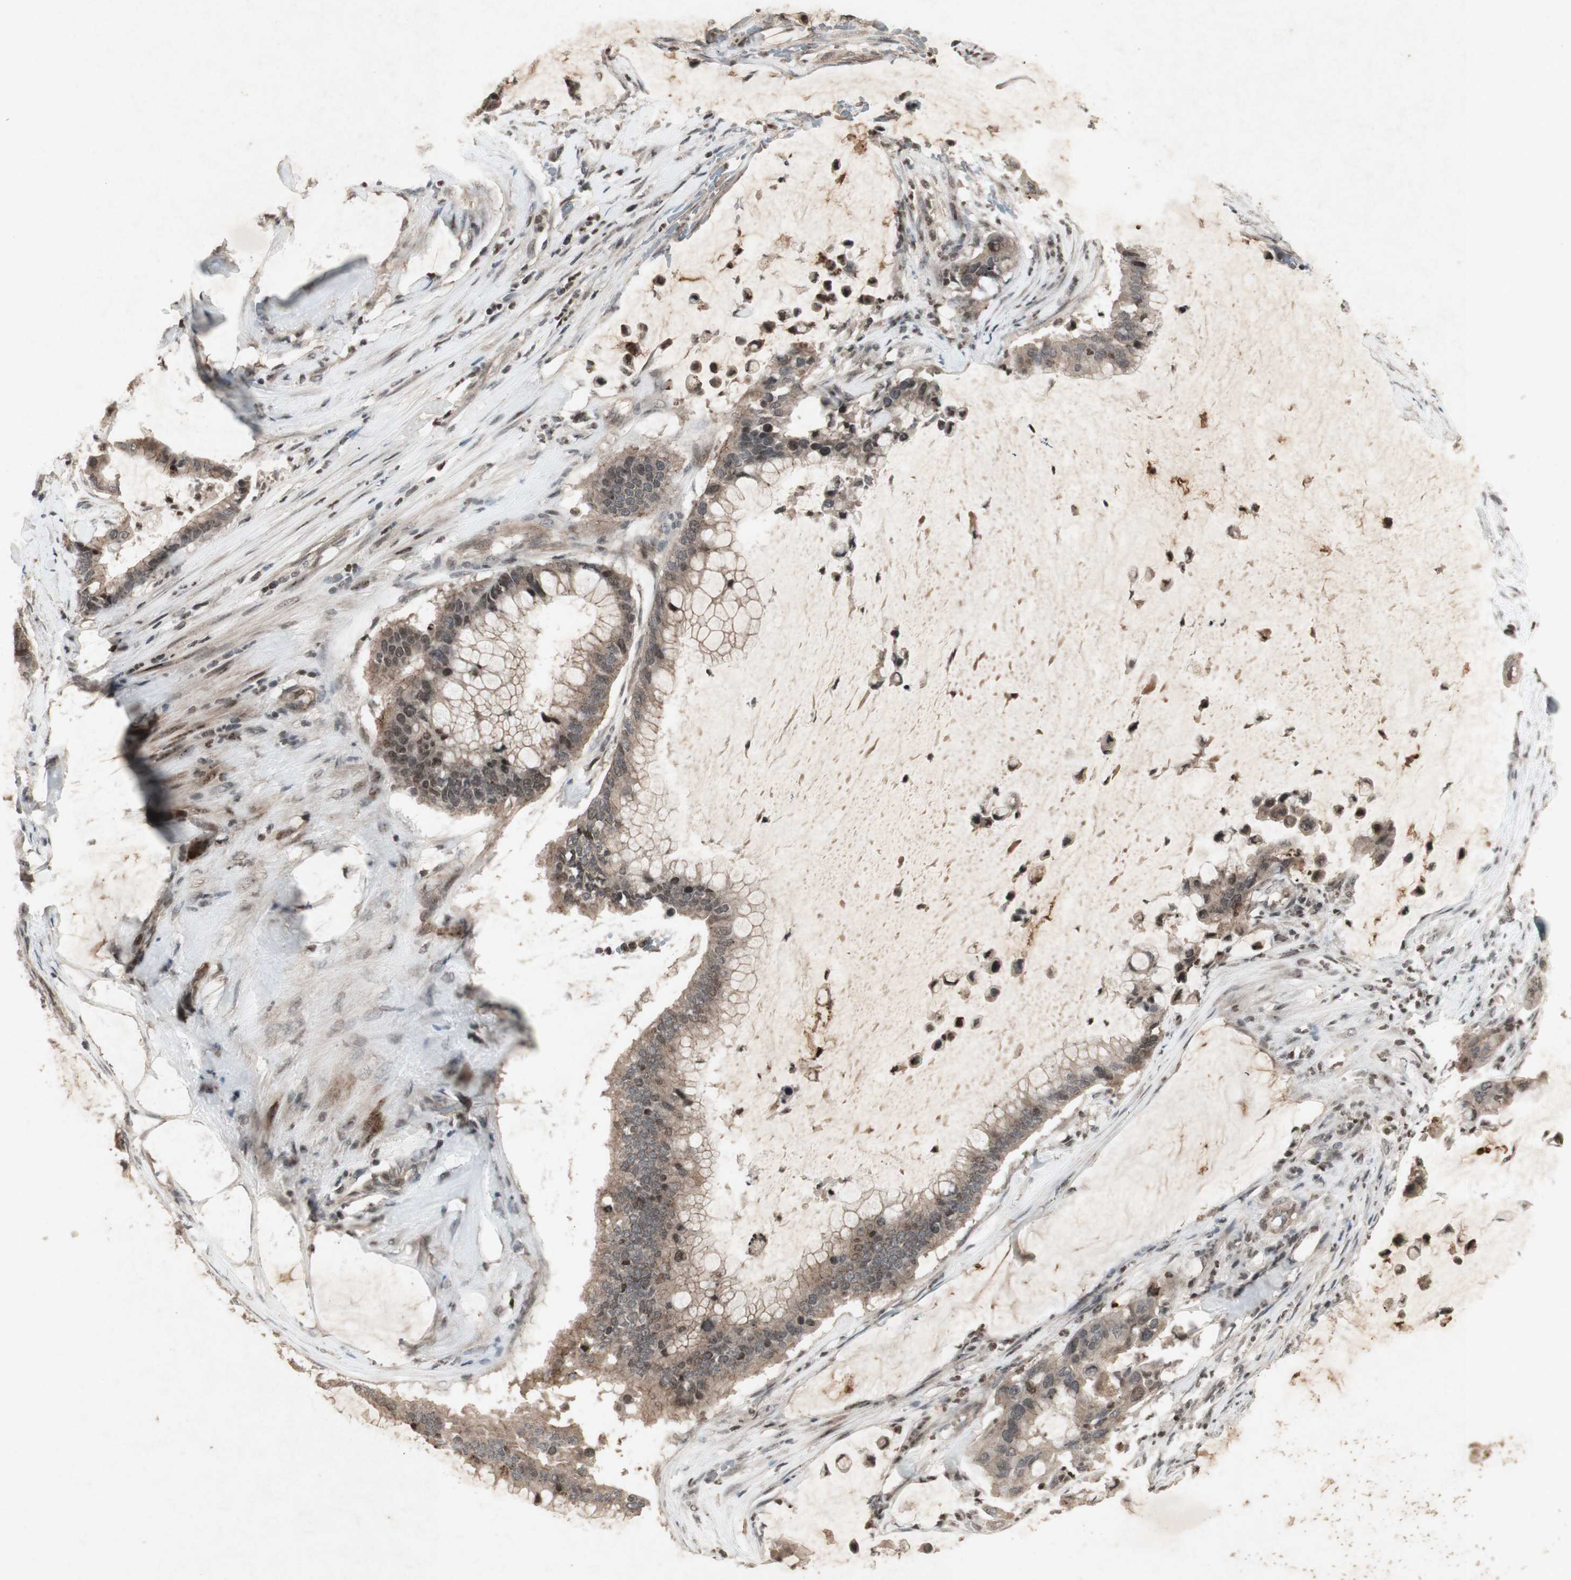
{"staining": {"intensity": "weak", "quantity": ">75%", "location": "cytoplasmic/membranous"}, "tissue": "pancreatic cancer", "cell_type": "Tumor cells", "image_type": "cancer", "snomed": [{"axis": "morphology", "description": "Adenocarcinoma, NOS"}, {"axis": "topography", "description": "Pancreas"}], "caption": "A brown stain labels weak cytoplasmic/membranous staining of a protein in pancreatic cancer (adenocarcinoma) tumor cells. Using DAB (3,3'-diaminobenzidine) (brown) and hematoxylin (blue) stains, captured at high magnification using brightfield microscopy.", "gene": "PLXNA1", "patient": {"sex": "male", "age": 41}}